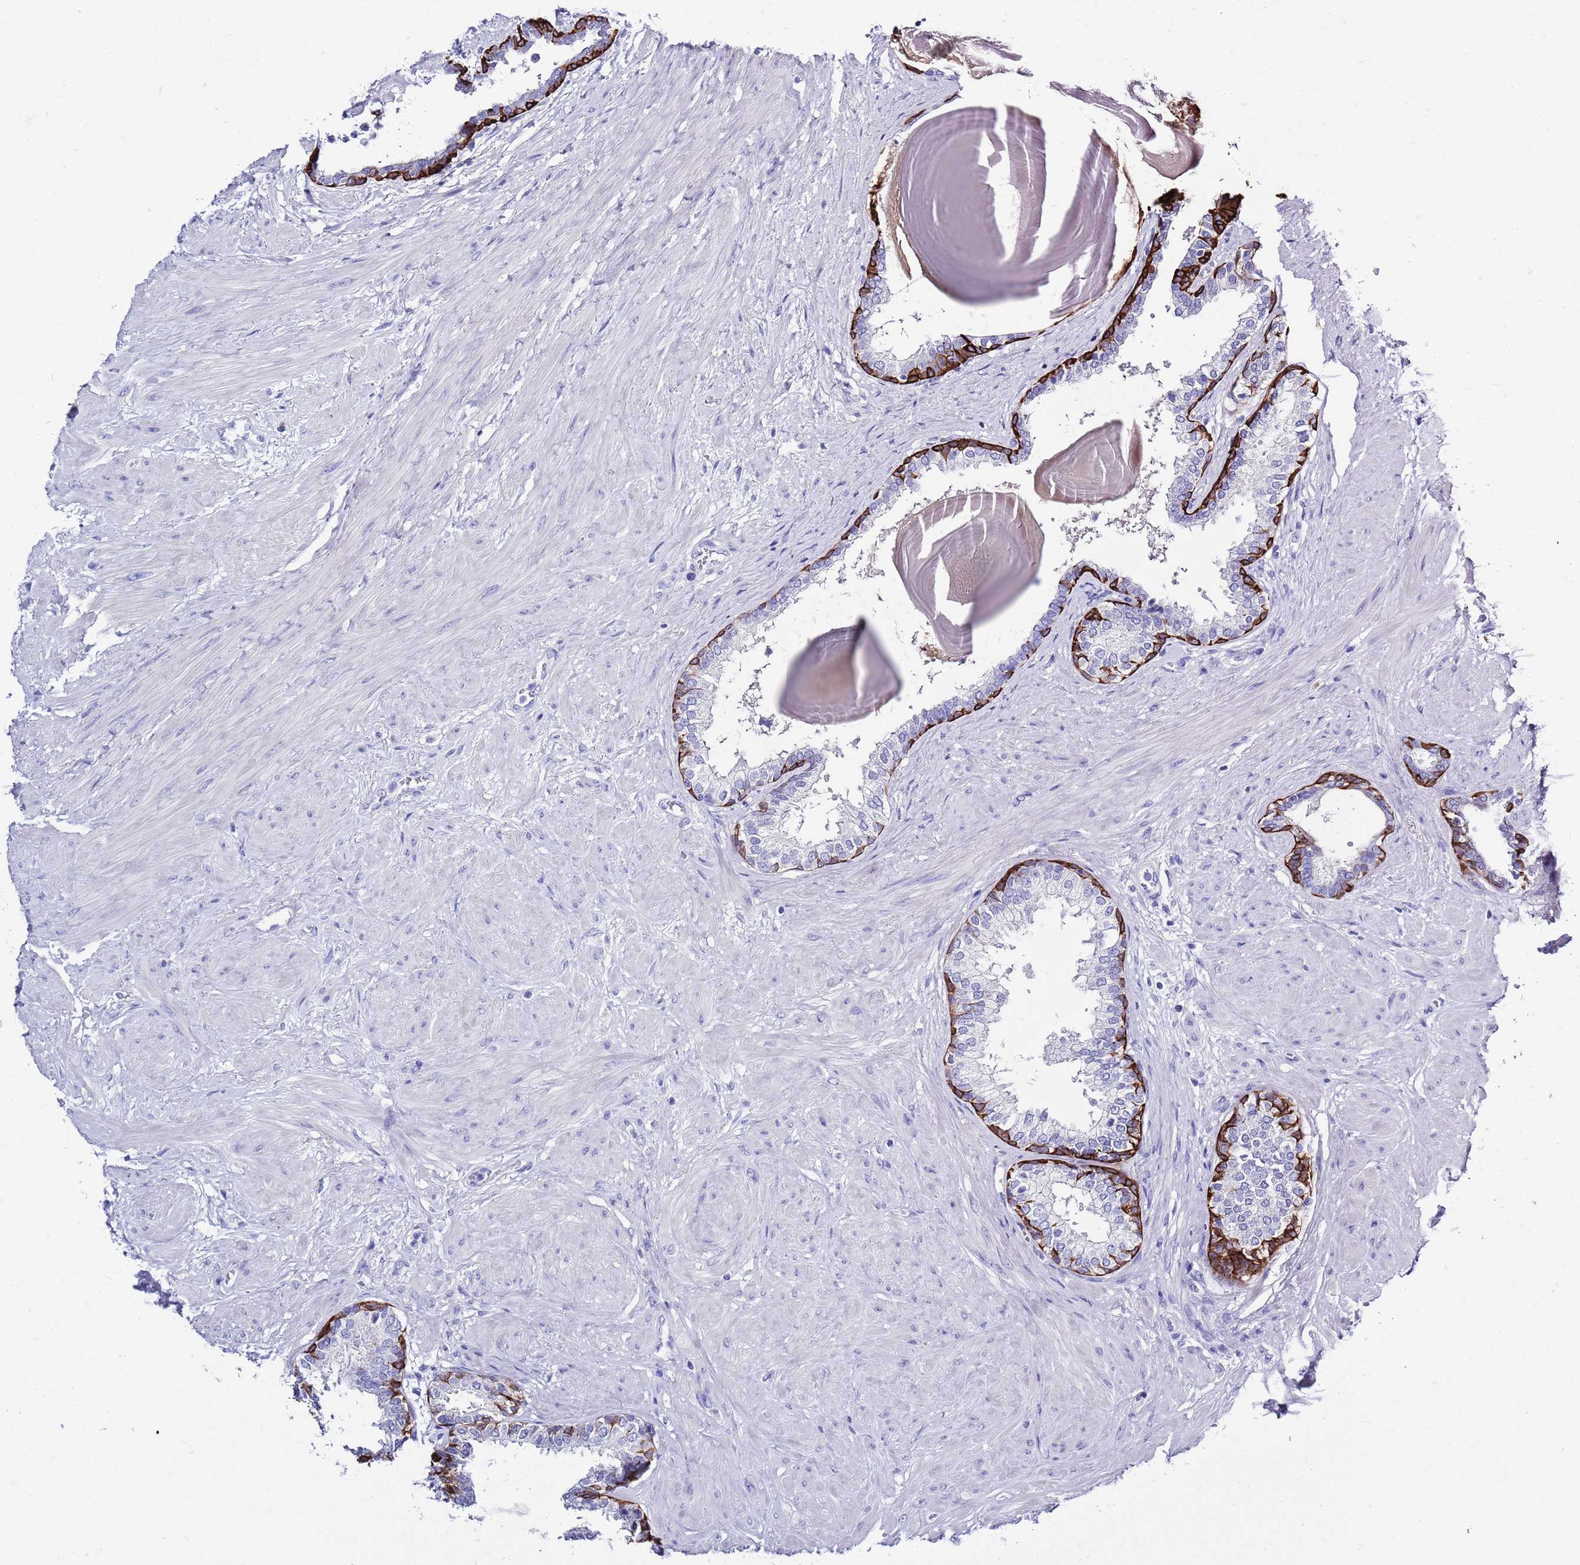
{"staining": {"intensity": "strong", "quantity": "<25%", "location": "cytoplasmic/membranous"}, "tissue": "prostate", "cell_type": "Glandular cells", "image_type": "normal", "snomed": [{"axis": "morphology", "description": "Normal tissue, NOS"}, {"axis": "topography", "description": "Prostate"}], "caption": "Immunohistochemical staining of unremarkable human prostate shows medium levels of strong cytoplasmic/membranous positivity in about <25% of glandular cells.", "gene": "MTMR2", "patient": {"sex": "male", "age": 48}}